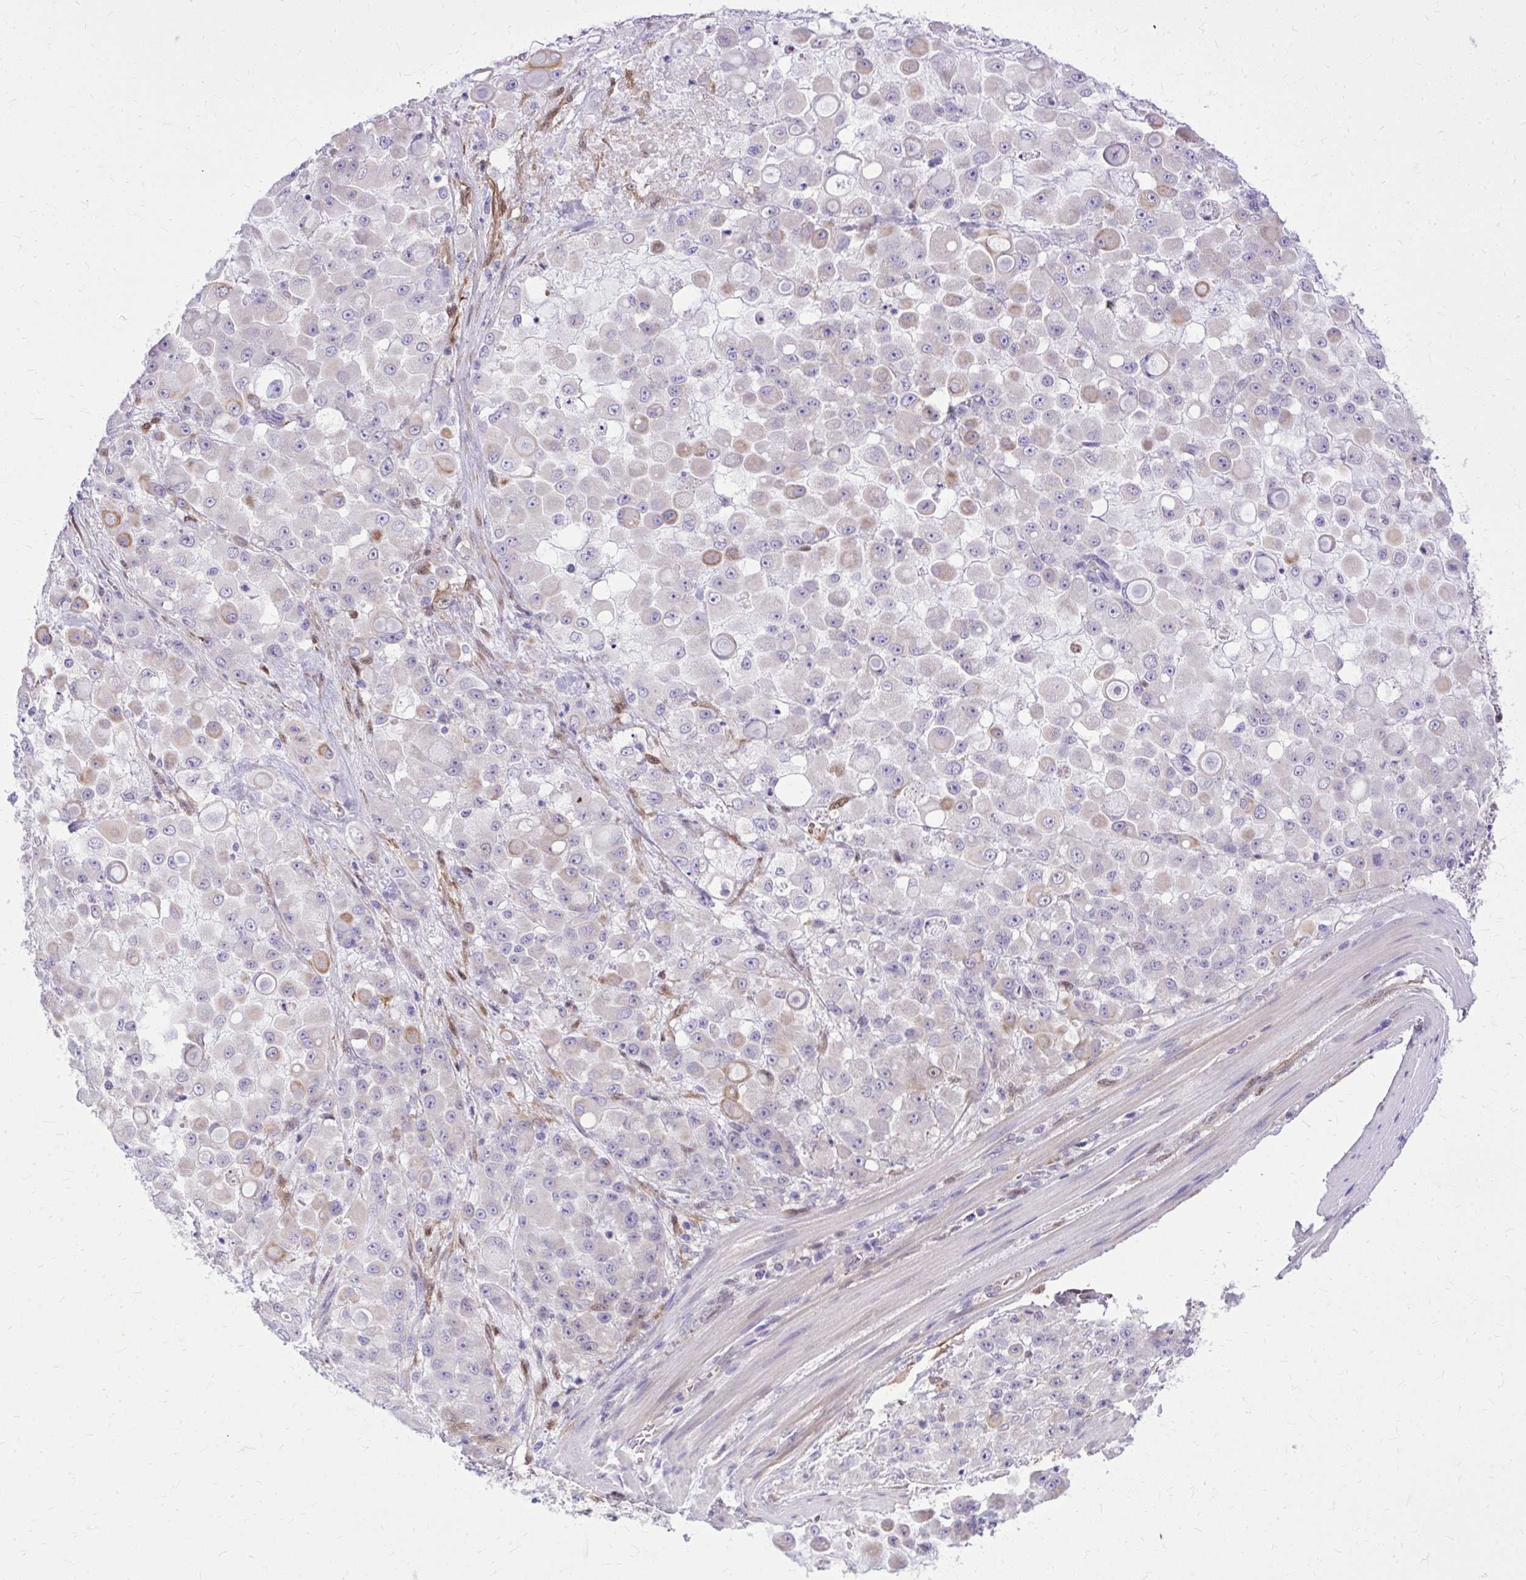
{"staining": {"intensity": "weak", "quantity": "<25%", "location": "cytoplasmic/membranous"}, "tissue": "stomach cancer", "cell_type": "Tumor cells", "image_type": "cancer", "snomed": [{"axis": "morphology", "description": "Adenocarcinoma, NOS"}, {"axis": "topography", "description": "Stomach"}], "caption": "DAB immunohistochemical staining of human stomach adenocarcinoma reveals no significant expression in tumor cells.", "gene": "NNMT", "patient": {"sex": "female", "age": 76}}